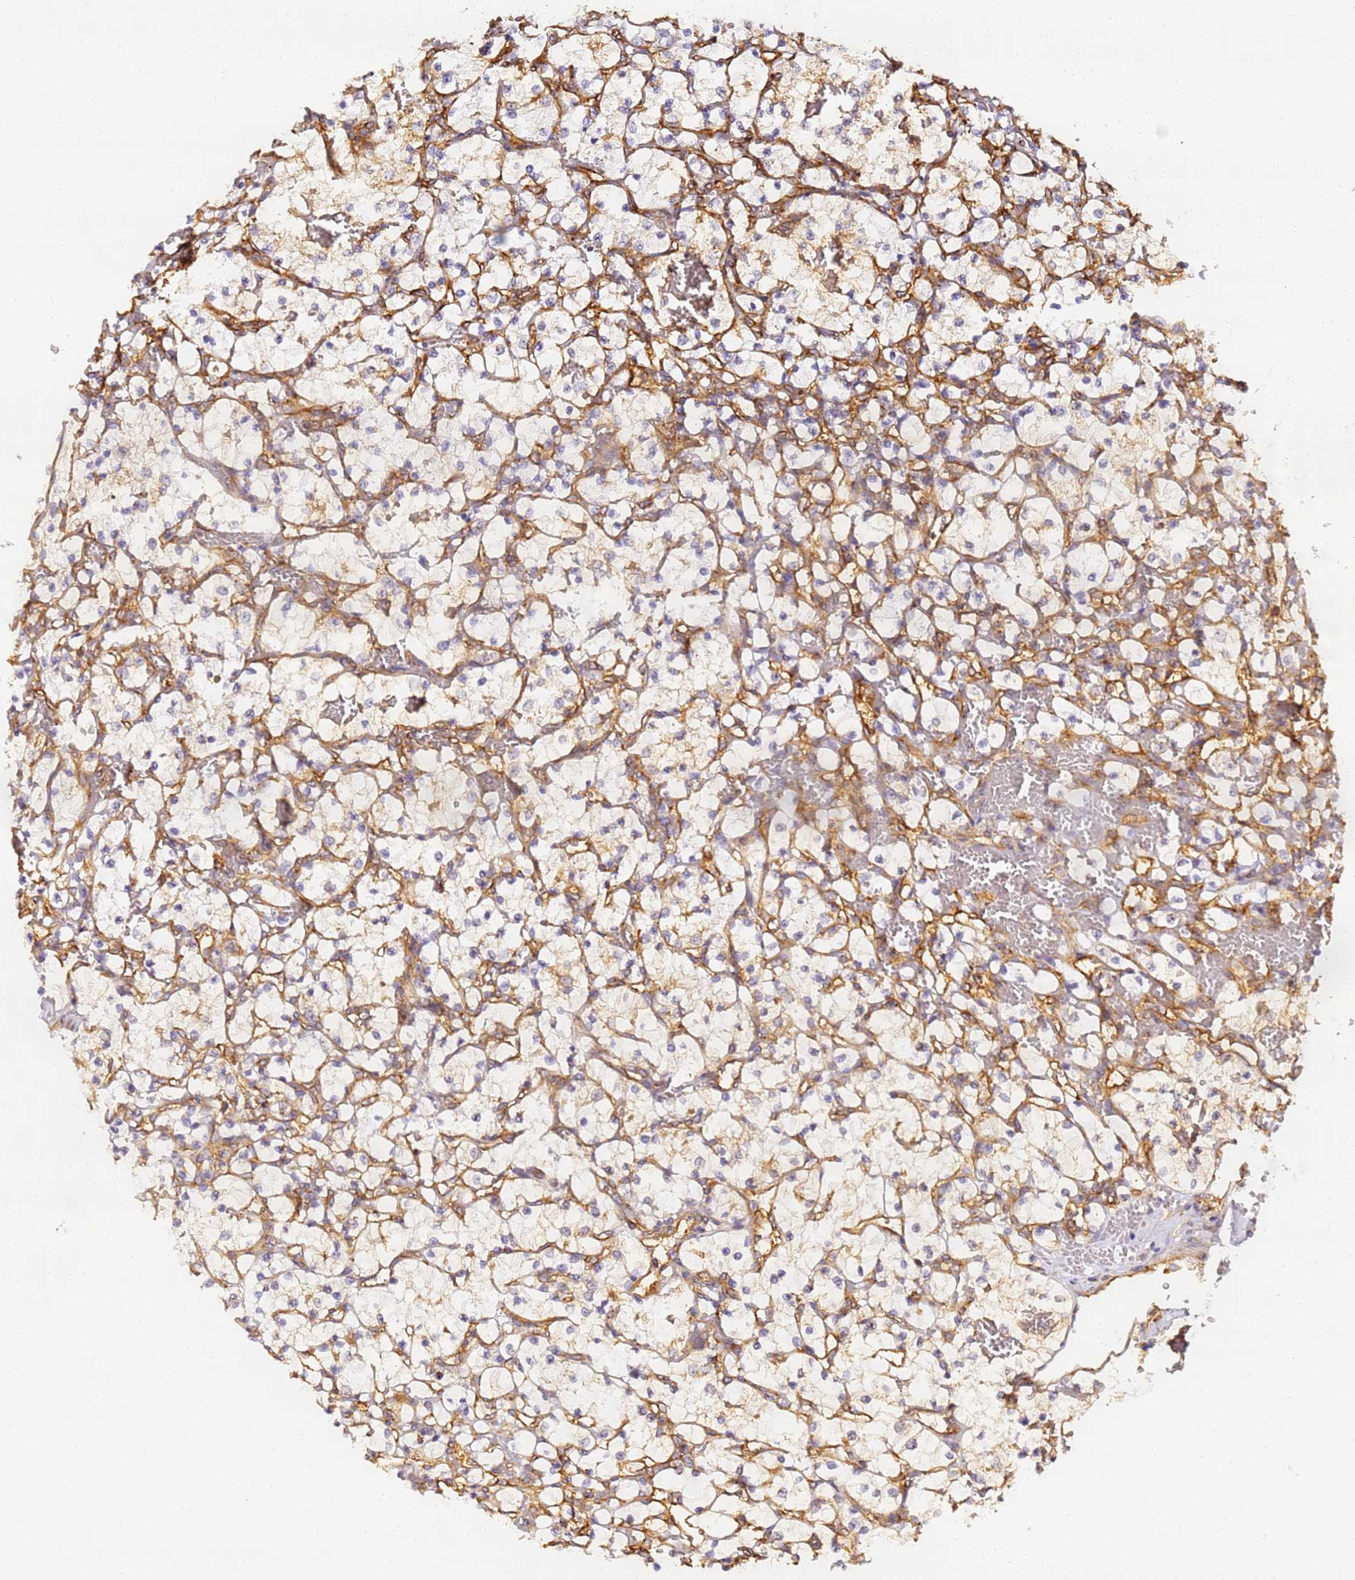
{"staining": {"intensity": "weak", "quantity": "<25%", "location": "cytoplasmic/membranous"}, "tissue": "renal cancer", "cell_type": "Tumor cells", "image_type": "cancer", "snomed": [{"axis": "morphology", "description": "Adenocarcinoma, NOS"}, {"axis": "topography", "description": "Kidney"}], "caption": "The immunohistochemistry (IHC) photomicrograph has no significant staining in tumor cells of renal cancer tissue. Brightfield microscopy of immunohistochemistry (IHC) stained with DAB (3,3'-diaminobenzidine) (brown) and hematoxylin (blue), captured at high magnification.", "gene": "DYNC1I2", "patient": {"sex": "female", "age": 69}}